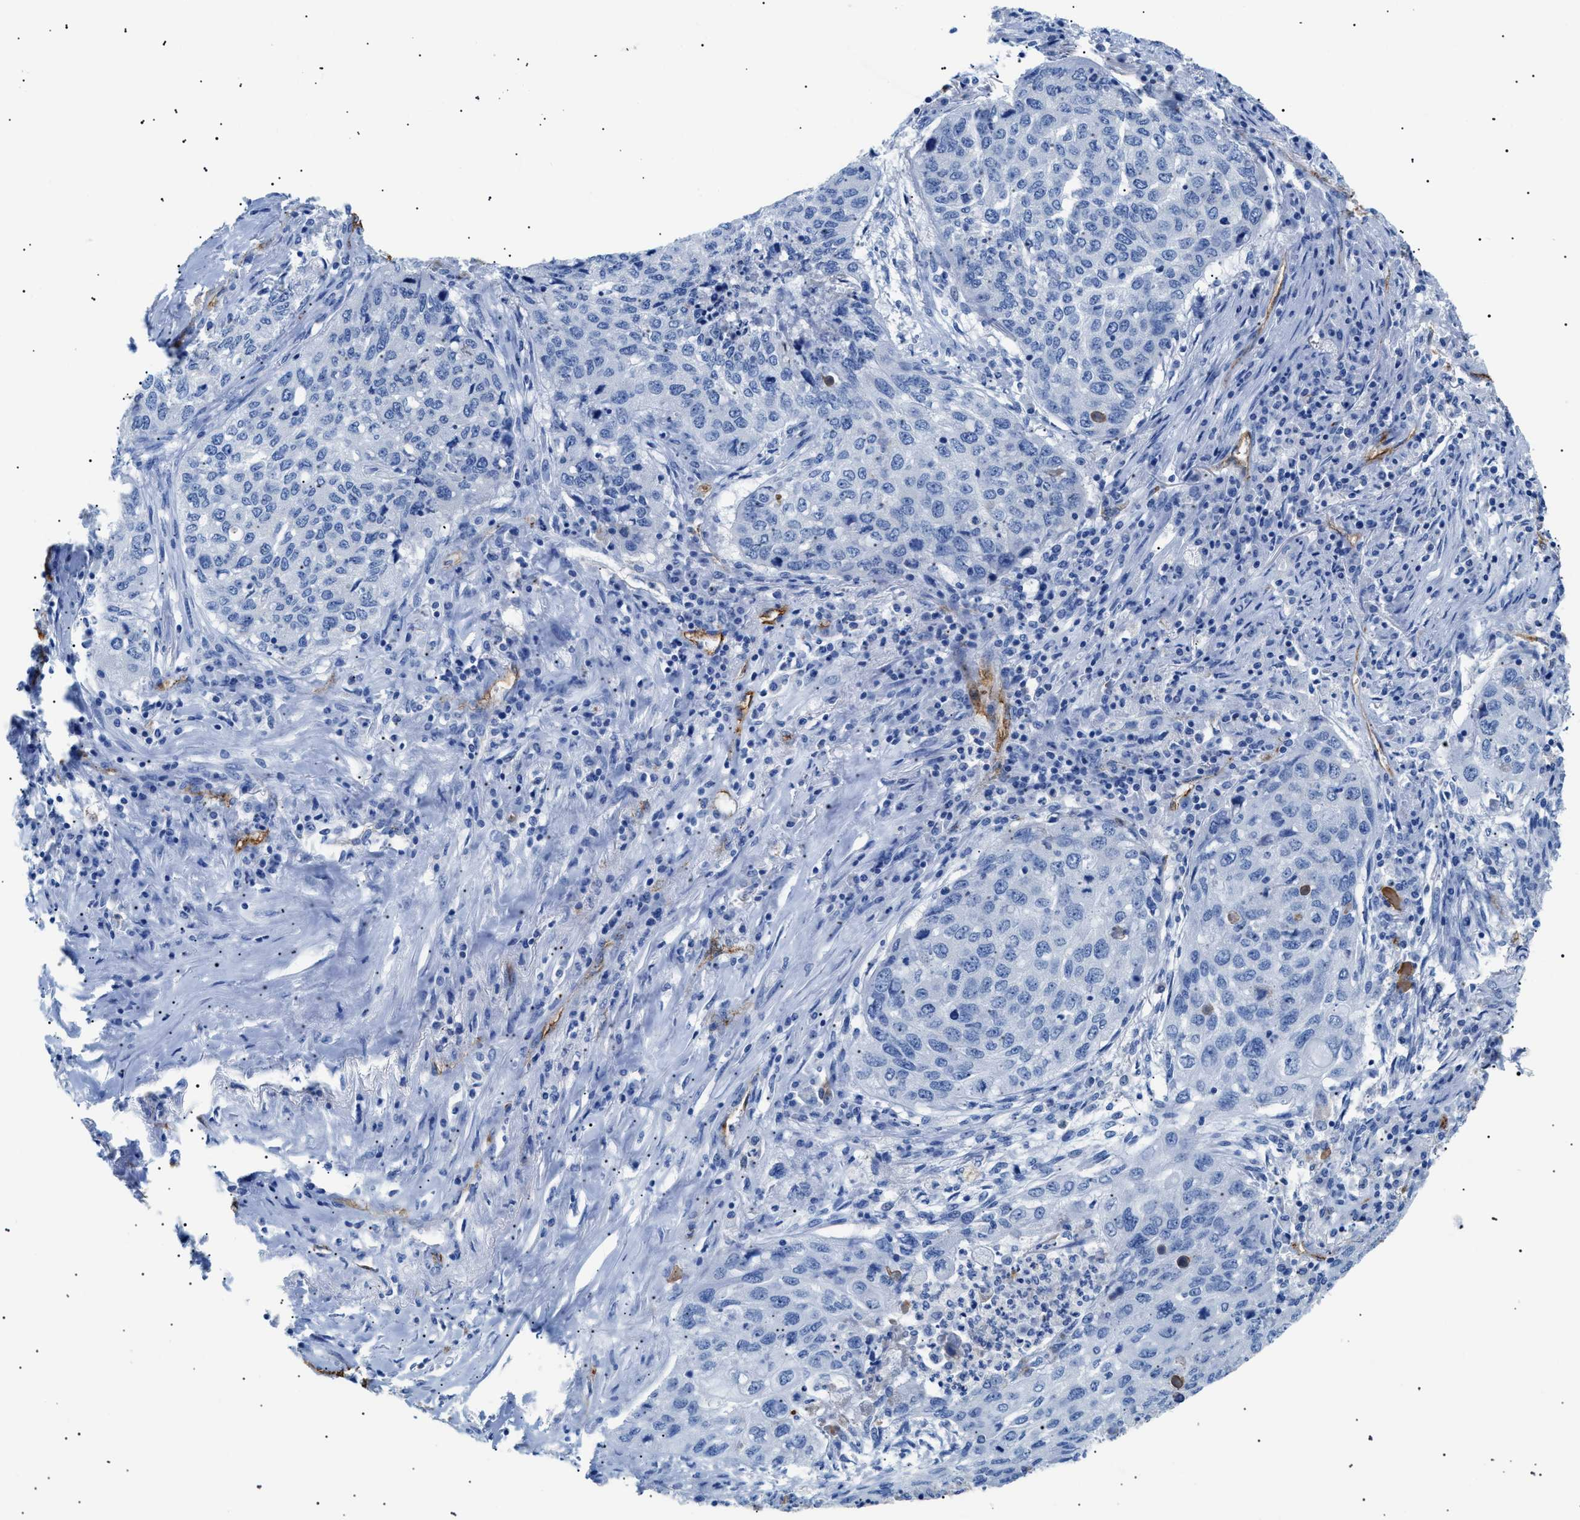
{"staining": {"intensity": "negative", "quantity": "none", "location": "none"}, "tissue": "lung cancer", "cell_type": "Tumor cells", "image_type": "cancer", "snomed": [{"axis": "morphology", "description": "Squamous cell carcinoma, NOS"}, {"axis": "topography", "description": "Lung"}], "caption": "High magnification brightfield microscopy of lung squamous cell carcinoma stained with DAB (3,3'-diaminobenzidine) (brown) and counterstained with hematoxylin (blue): tumor cells show no significant positivity. (Immunohistochemistry, brightfield microscopy, high magnification).", "gene": "PODXL", "patient": {"sex": "female", "age": 63}}